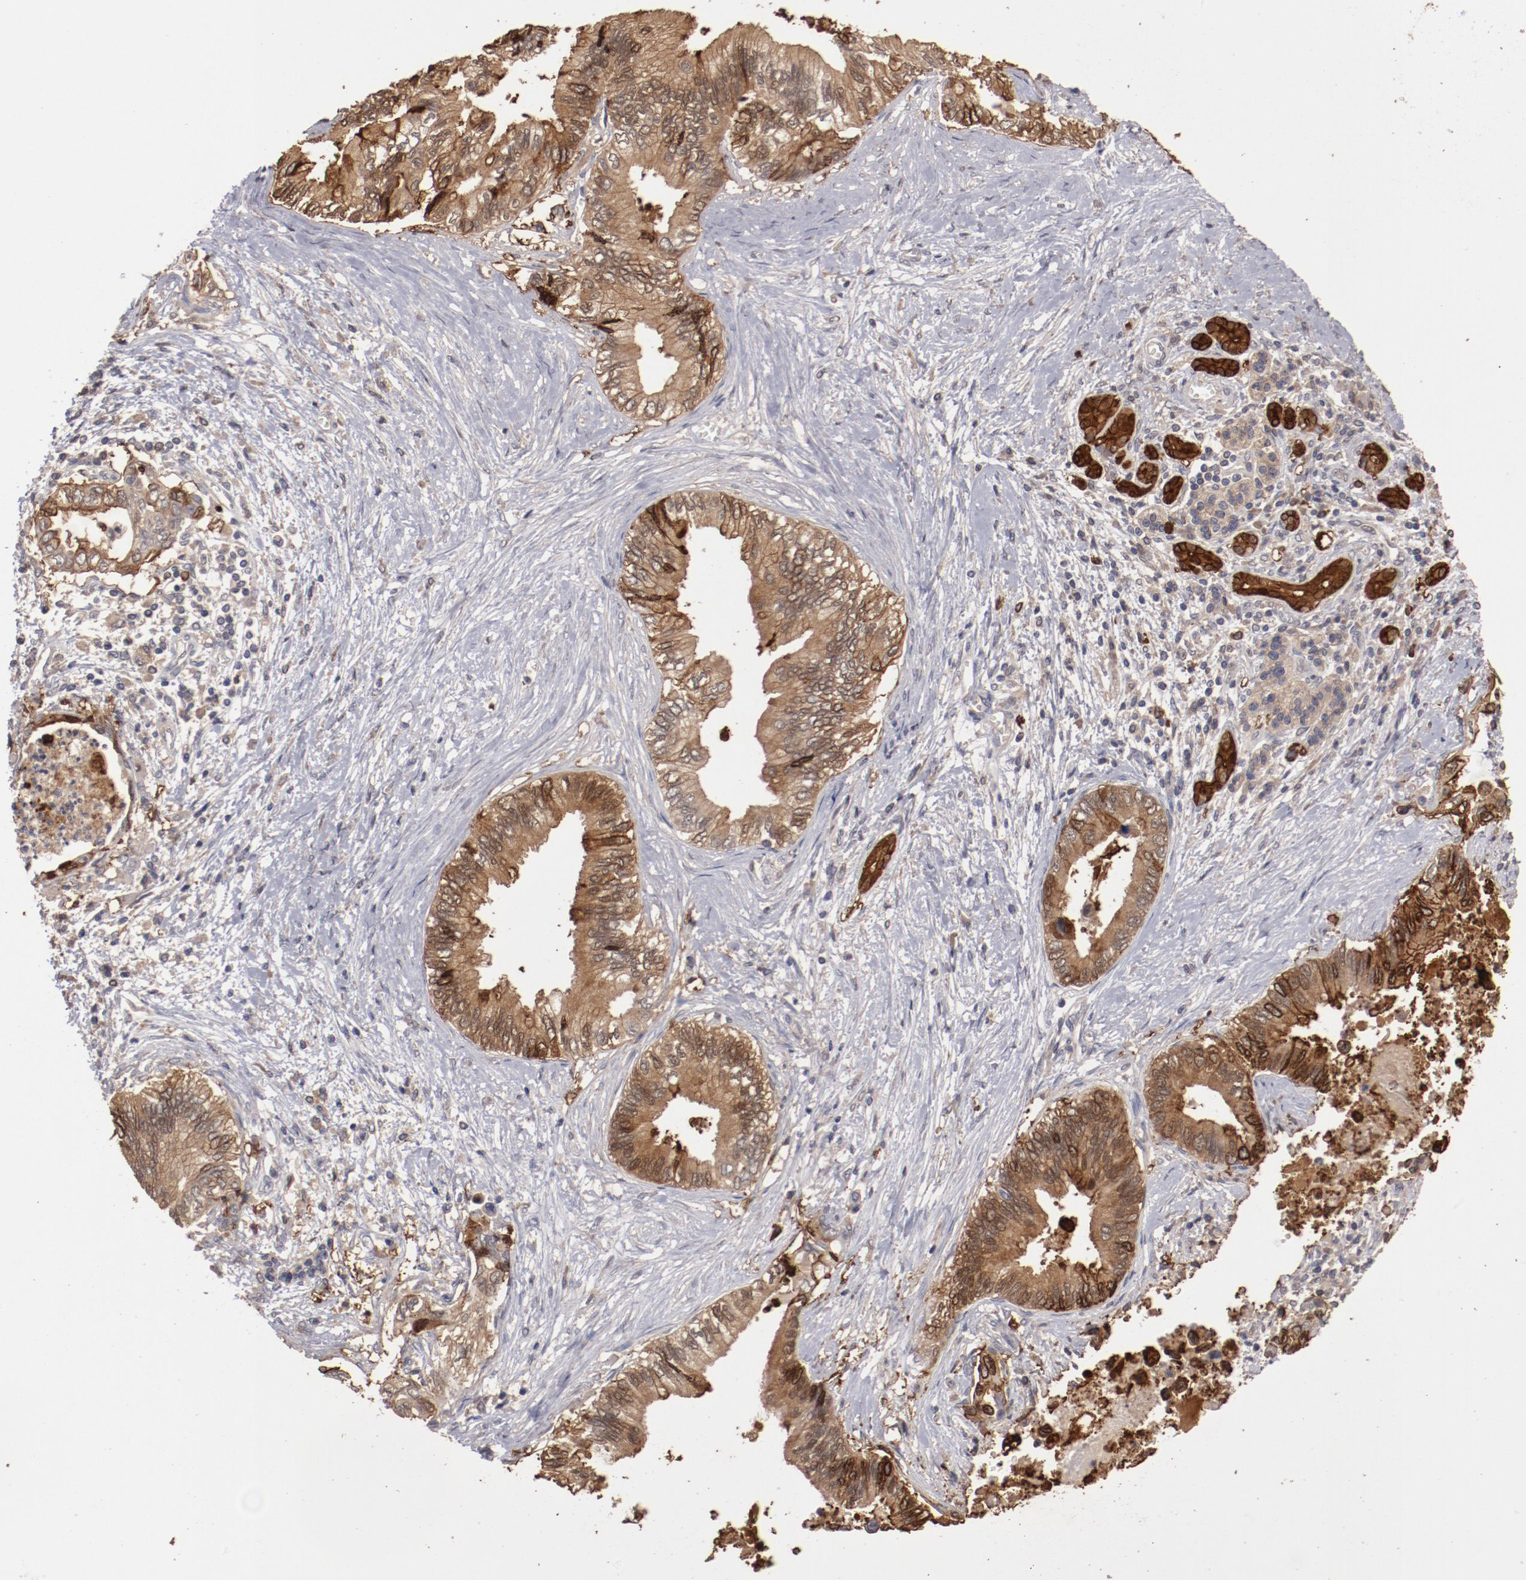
{"staining": {"intensity": "strong", "quantity": ">75%", "location": "cytoplasmic/membranous"}, "tissue": "pancreatic cancer", "cell_type": "Tumor cells", "image_type": "cancer", "snomed": [{"axis": "morphology", "description": "Adenocarcinoma, NOS"}, {"axis": "topography", "description": "Pancreas"}], "caption": "Strong cytoplasmic/membranous positivity is identified in approximately >75% of tumor cells in pancreatic cancer.", "gene": "LRRC75B", "patient": {"sex": "female", "age": 66}}